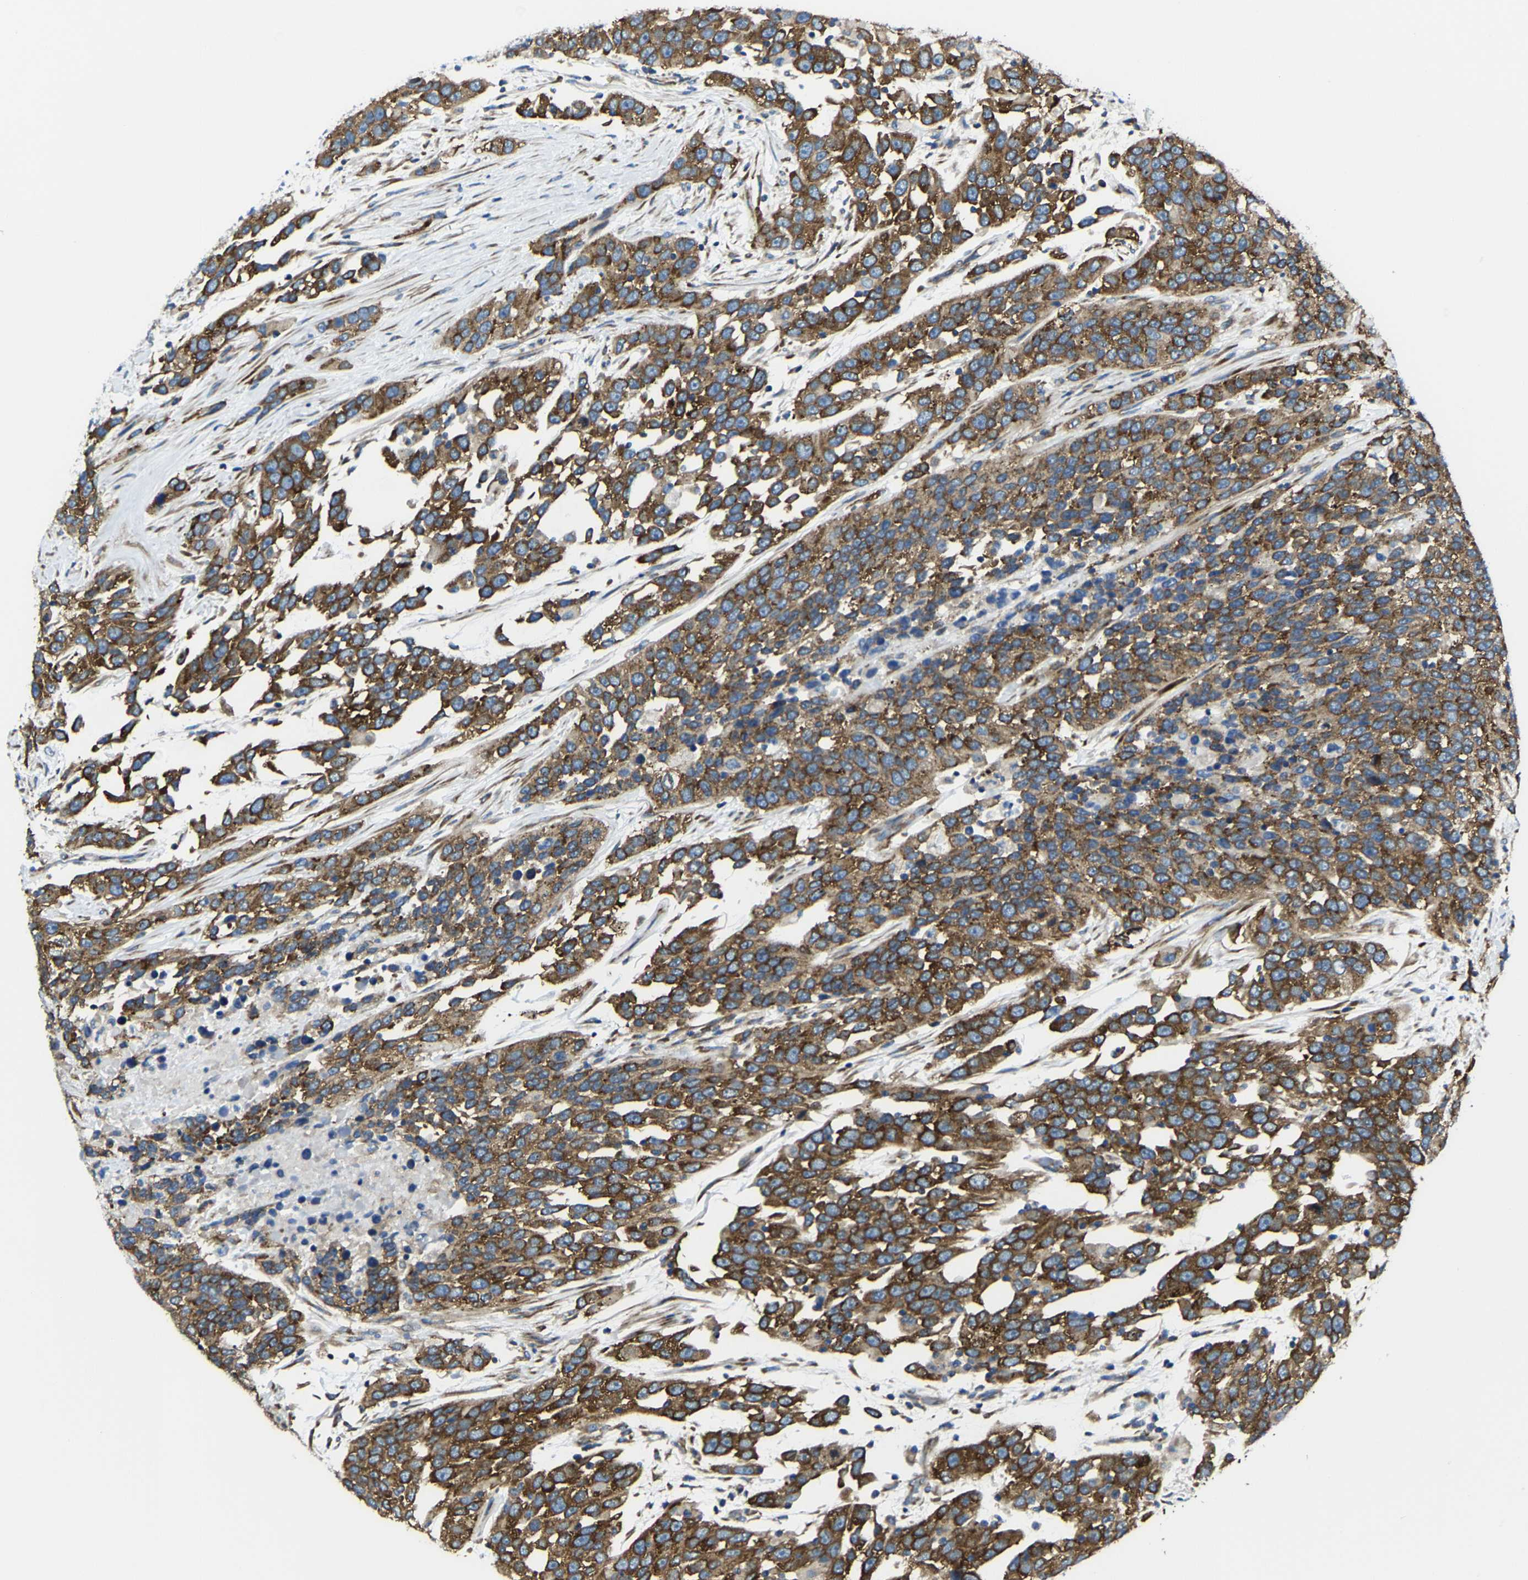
{"staining": {"intensity": "strong", "quantity": ">75%", "location": "cytoplasmic/membranous"}, "tissue": "urothelial cancer", "cell_type": "Tumor cells", "image_type": "cancer", "snomed": [{"axis": "morphology", "description": "Urothelial carcinoma, High grade"}, {"axis": "topography", "description": "Urinary bladder"}], "caption": "Immunohistochemistry (IHC) photomicrograph of neoplastic tissue: human high-grade urothelial carcinoma stained using IHC demonstrates high levels of strong protein expression localized specifically in the cytoplasmic/membranous of tumor cells, appearing as a cytoplasmic/membranous brown color.", "gene": "G3BP2", "patient": {"sex": "female", "age": 80}}